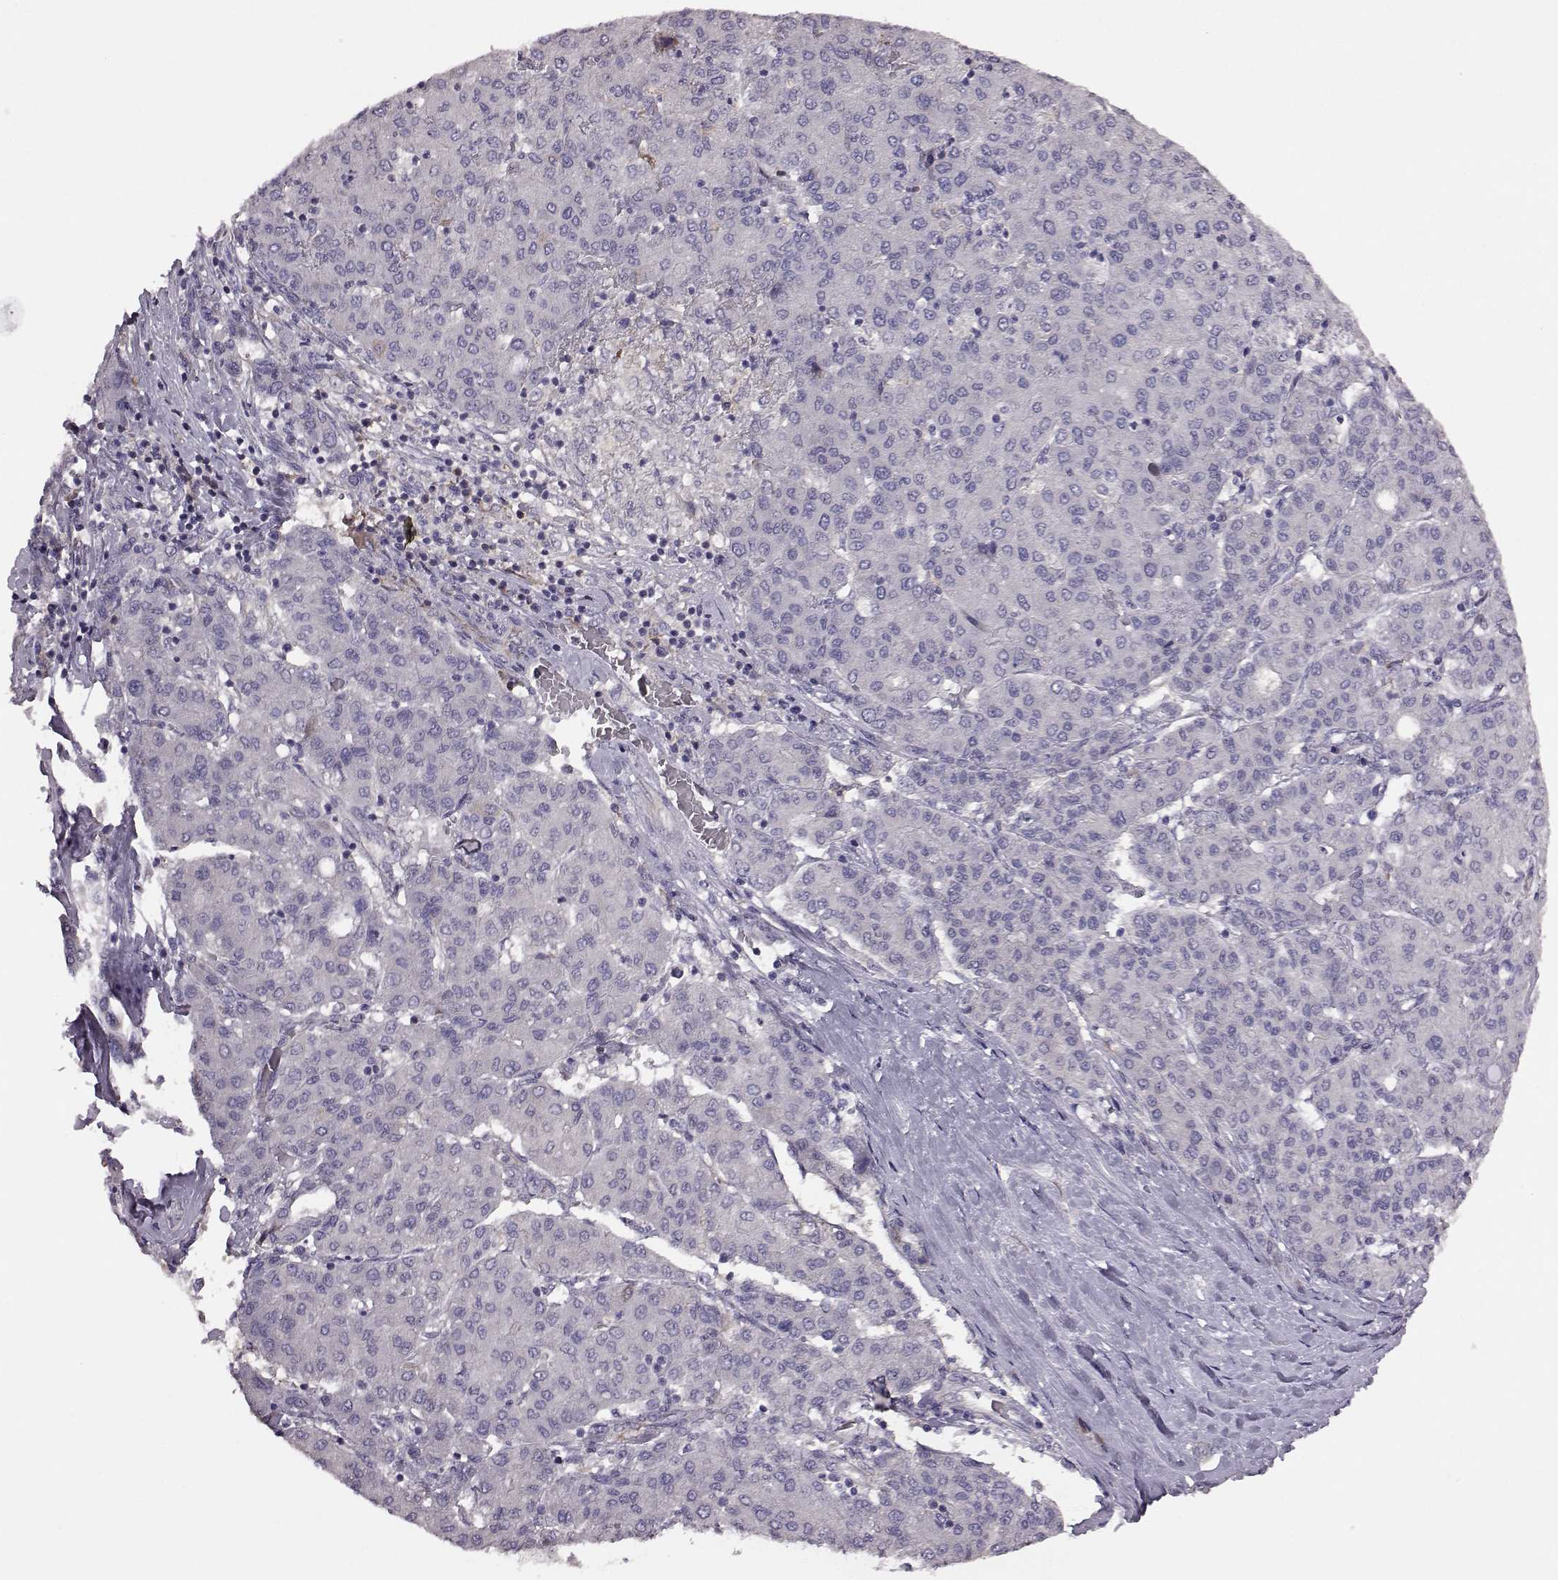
{"staining": {"intensity": "negative", "quantity": "none", "location": "none"}, "tissue": "liver cancer", "cell_type": "Tumor cells", "image_type": "cancer", "snomed": [{"axis": "morphology", "description": "Carcinoma, Hepatocellular, NOS"}, {"axis": "topography", "description": "Liver"}], "caption": "An image of human liver cancer is negative for staining in tumor cells. (Brightfield microscopy of DAB (3,3'-diaminobenzidine) immunohistochemistry (IHC) at high magnification).", "gene": "ADGRG2", "patient": {"sex": "male", "age": 65}}